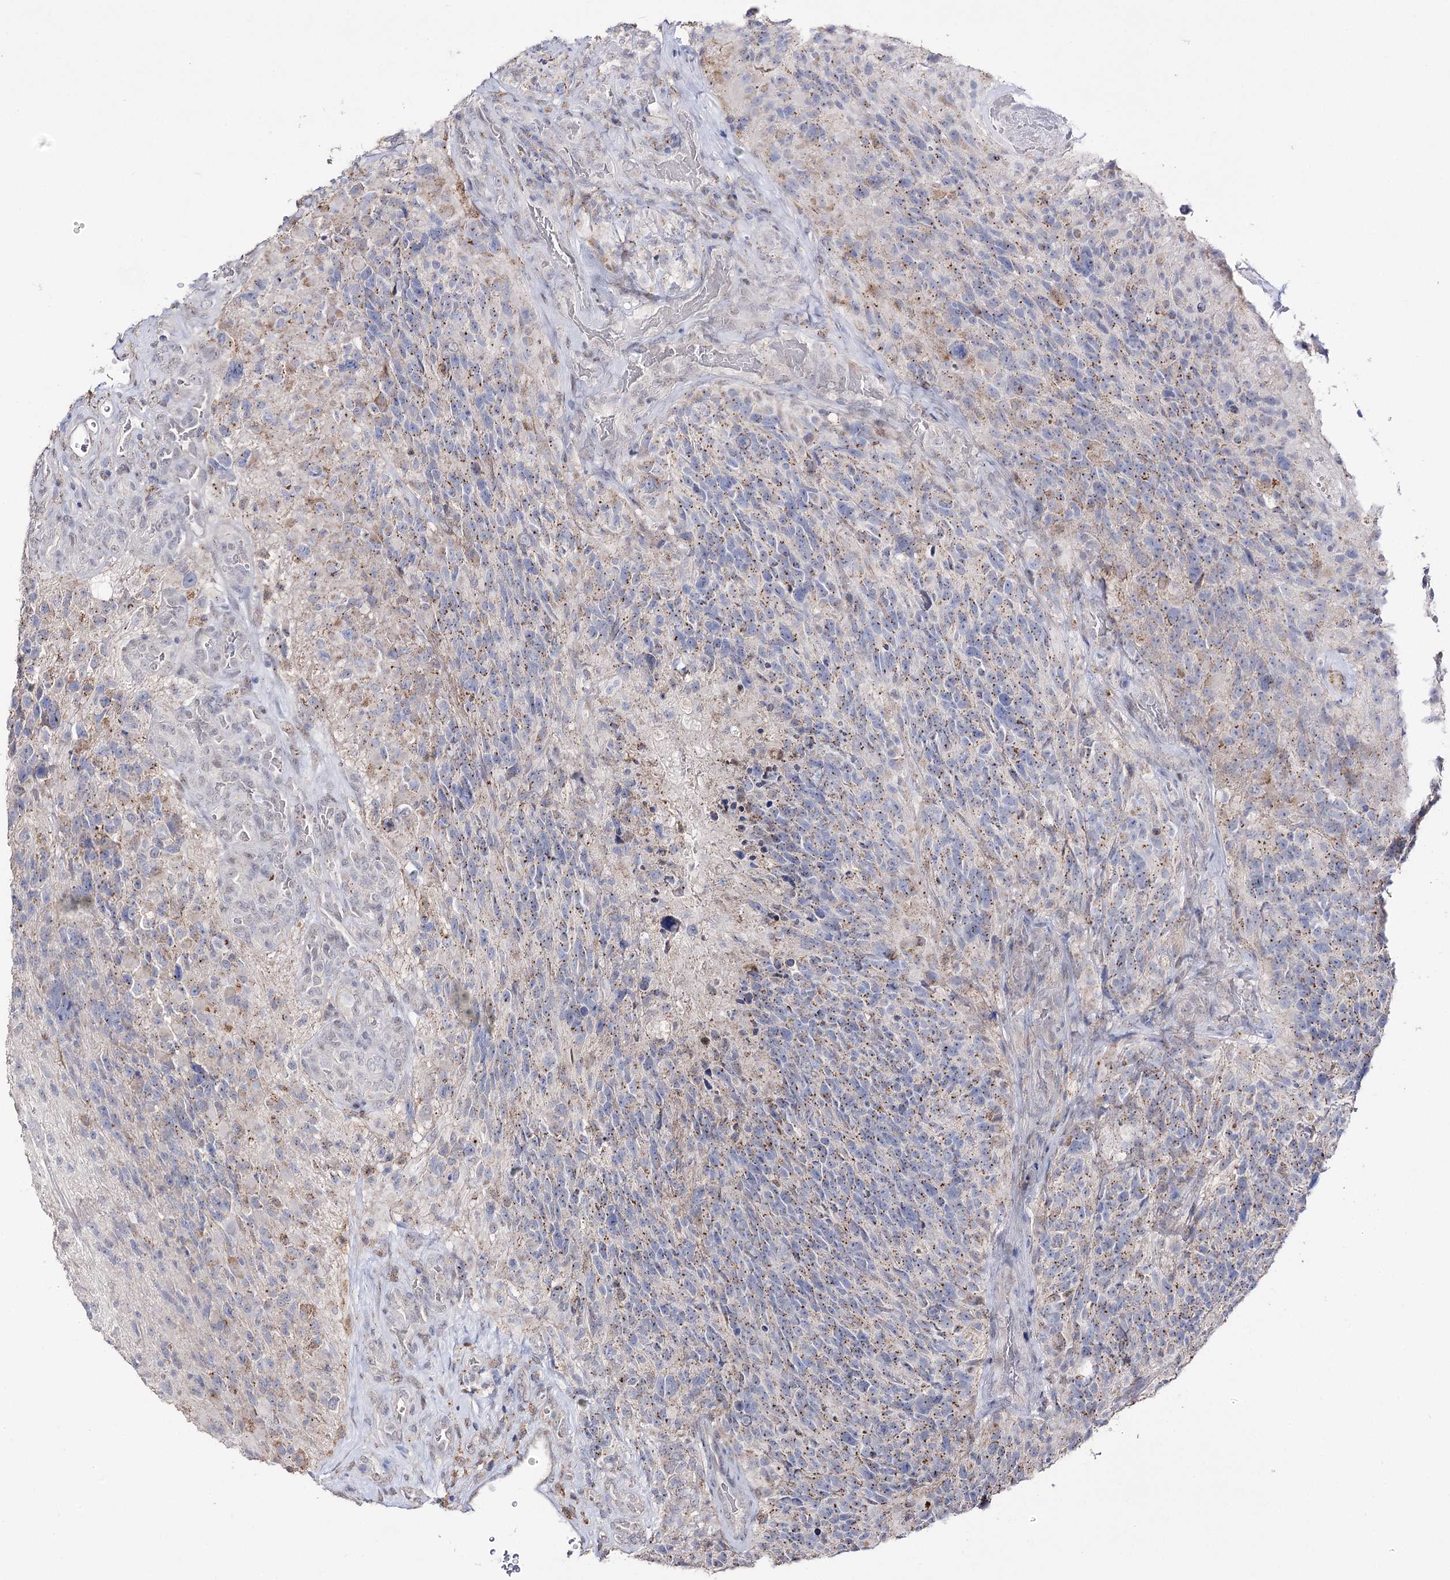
{"staining": {"intensity": "weak", "quantity": "25%-75%", "location": "cytoplasmic/membranous"}, "tissue": "glioma", "cell_type": "Tumor cells", "image_type": "cancer", "snomed": [{"axis": "morphology", "description": "Glioma, malignant, High grade"}, {"axis": "topography", "description": "Brain"}], "caption": "Tumor cells display low levels of weak cytoplasmic/membranous expression in about 25%-75% of cells in glioma.", "gene": "VGLL4", "patient": {"sex": "male", "age": 76}}